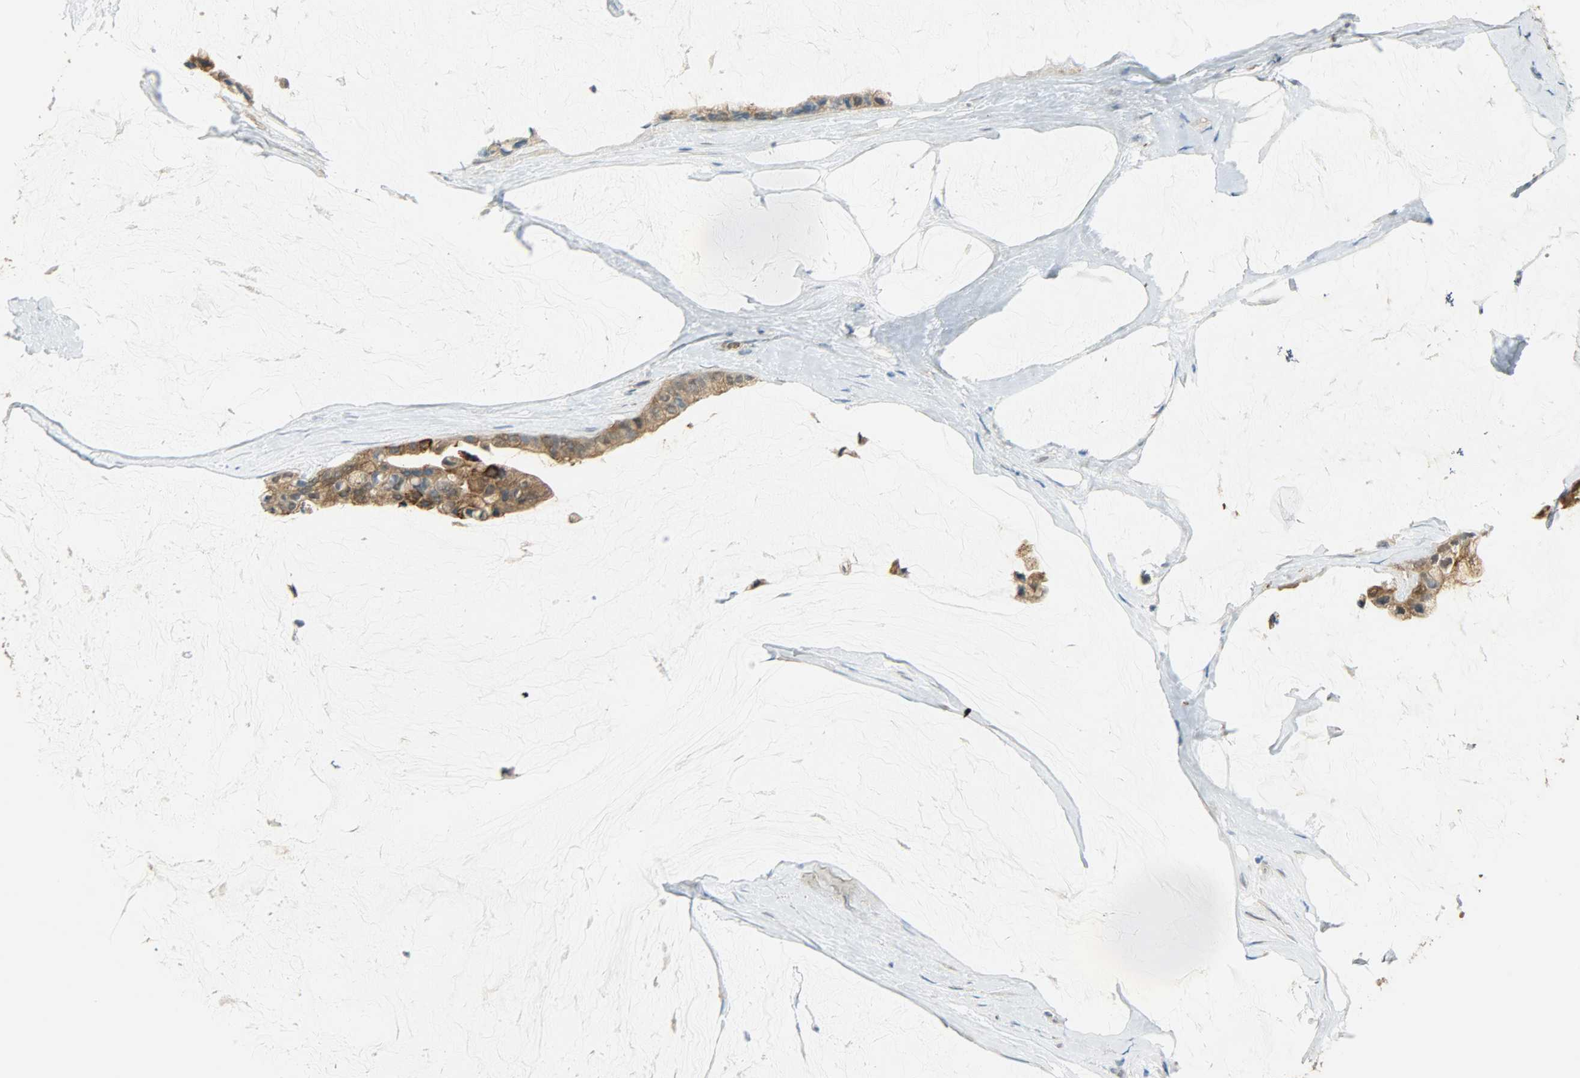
{"staining": {"intensity": "moderate", "quantity": ">75%", "location": "cytoplasmic/membranous"}, "tissue": "ovarian cancer", "cell_type": "Tumor cells", "image_type": "cancer", "snomed": [{"axis": "morphology", "description": "Cystadenocarcinoma, mucinous, NOS"}, {"axis": "topography", "description": "Ovary"}], "caption": "Brown immunohistochemical staining in human ovarian cancer (mucinous cystadenocarcinoma) reveals moderate cytoplasmic/membranous expression in approximately >75% of tumor cells.", "gene": "PRMT5", "patient": {"sex": "female", "age": 39}}